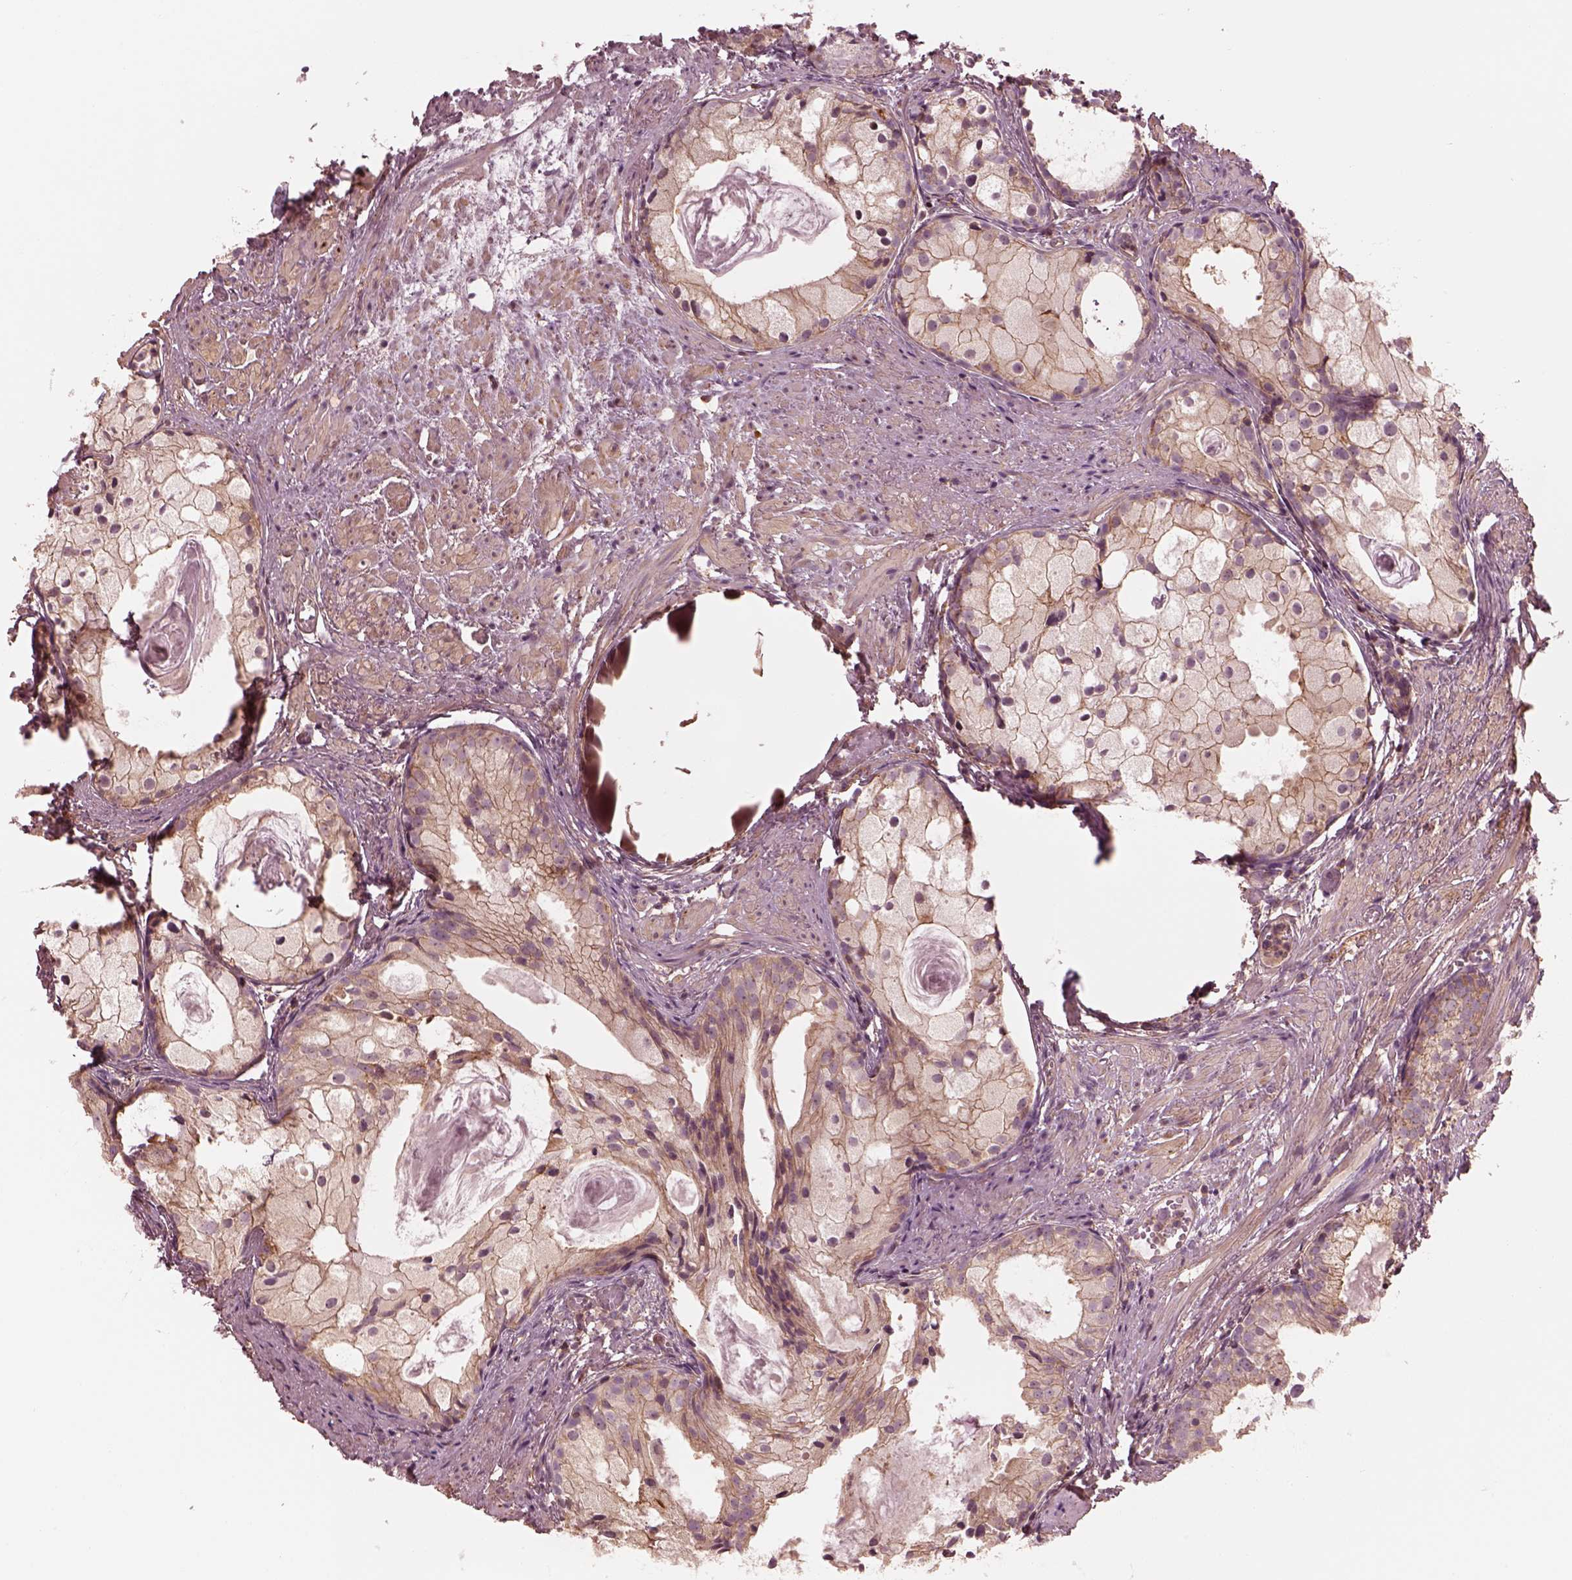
{"staining": {"intensity": "weak", "quantity": ">75%", "location": "cytoplasmic/membranous"}, "tissue": "prostate cancer", "cell_type": "Tumor cells", "image_type": "cancer", "snomed": [{"axis": "morphology", "description": "Adenocarcinoma, High grade"}, {"axis": "topography", "description": "Prostate"}], "caption": "Approximately >75% of tumor cells in human high-grade adenocarcinoma (prostate) reveal weak cytoplasmic/membranous protein positivity as visualized by brown immunohistochemical staining.", "gene": "STK33", "patient": {"sex": "male", "age": 85}}